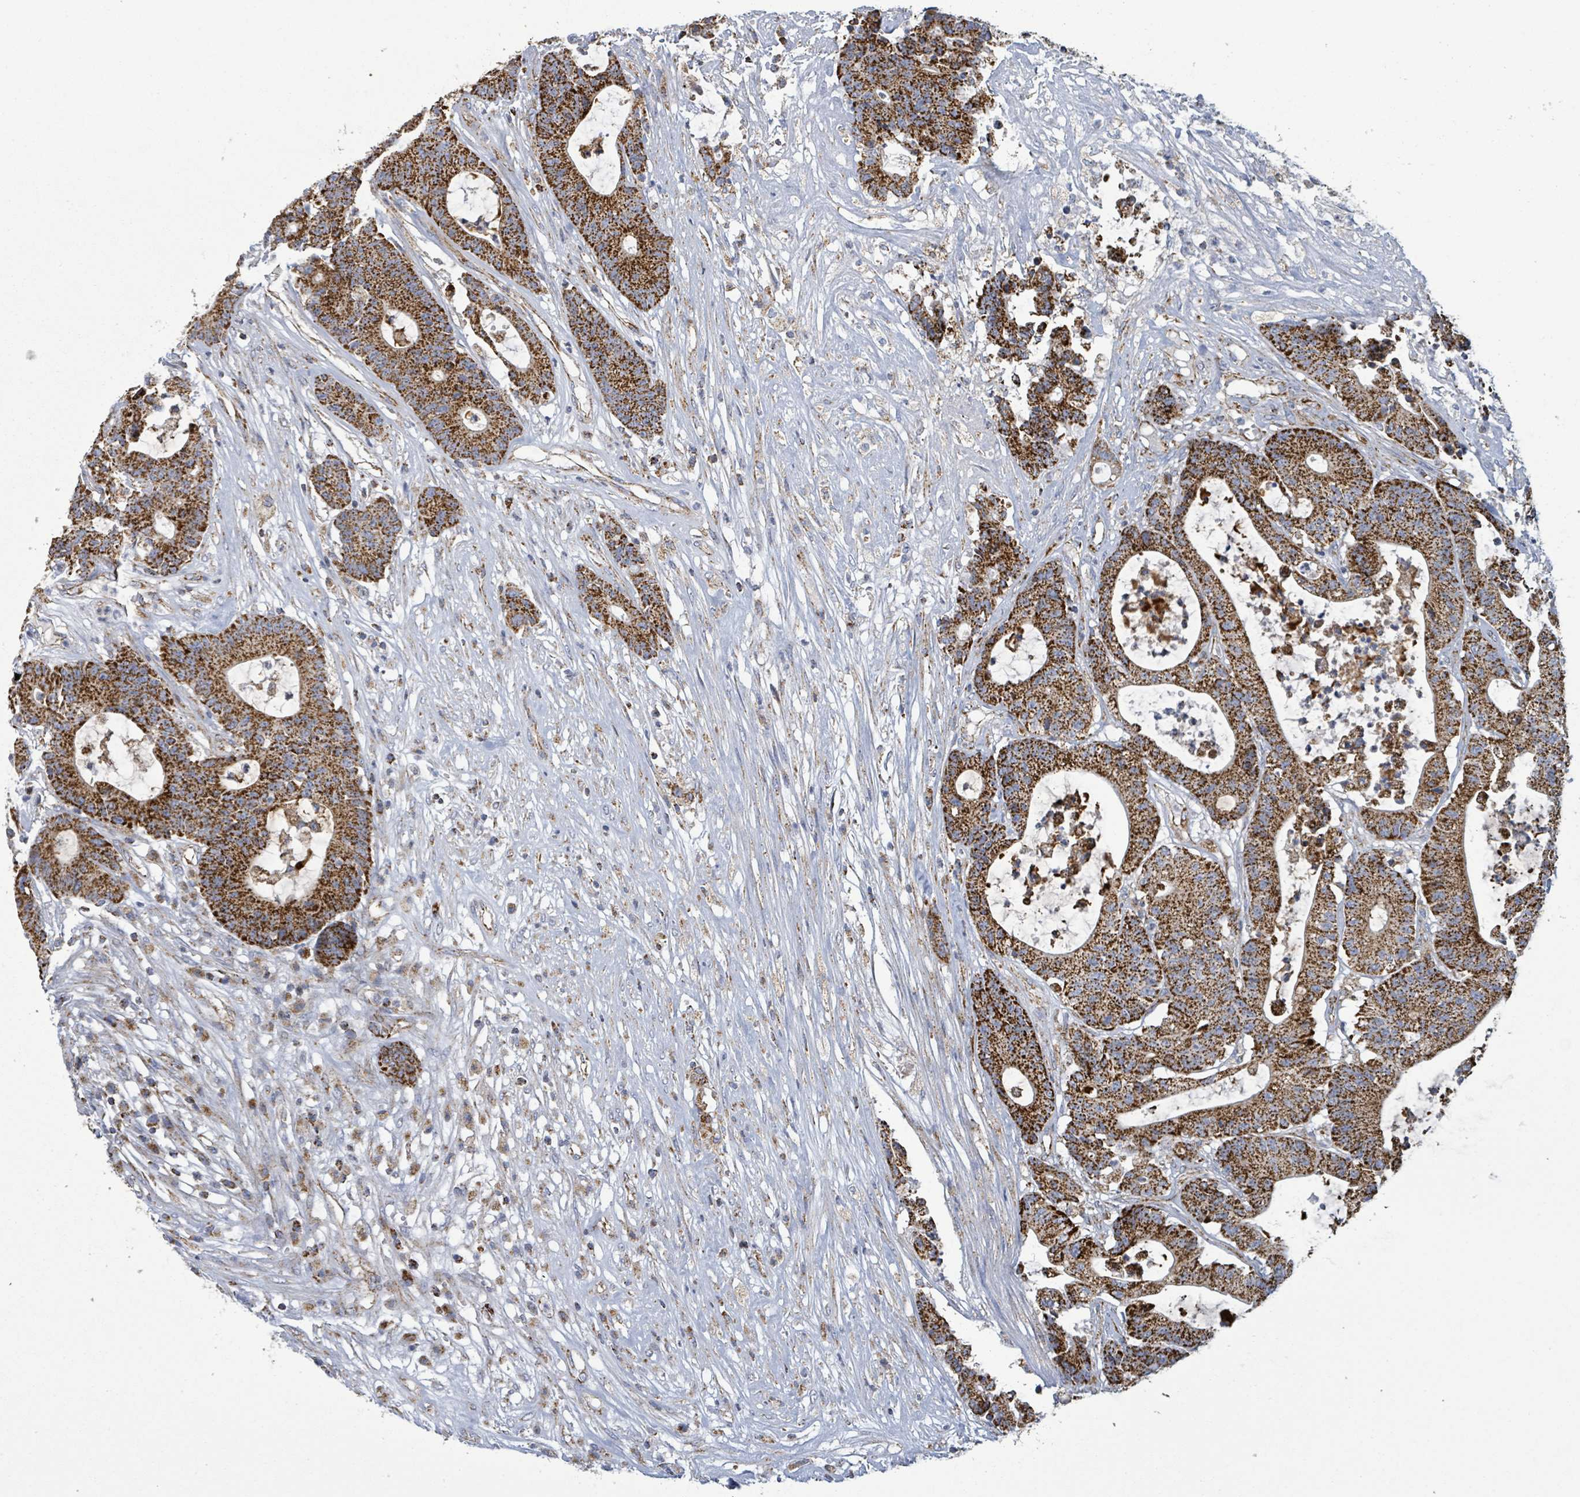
{"staining": {"intensity": "strong", "quantity": ">75%", "location": "cytoplasmic/membranous"}, "tissue": "colorectal cancer", "cell_type": "Tumor cells", "image_type": "cancer", "snomed": [{"axis": "morphology", "description": "Adenocarcinoma, NOS"}, {"axis": "topography", "description": "Colon"}], "caption": "A high-resolution histopathology image shows immunohistochemistry (IHC) staining of colorectal cancer (adenocarcinoma), which displays strong cytoplasmic/membranous positivity in about >75% of tumor cells.", "gene": "SUCLG2", "patient": {"sex": "female", "age": 84}}